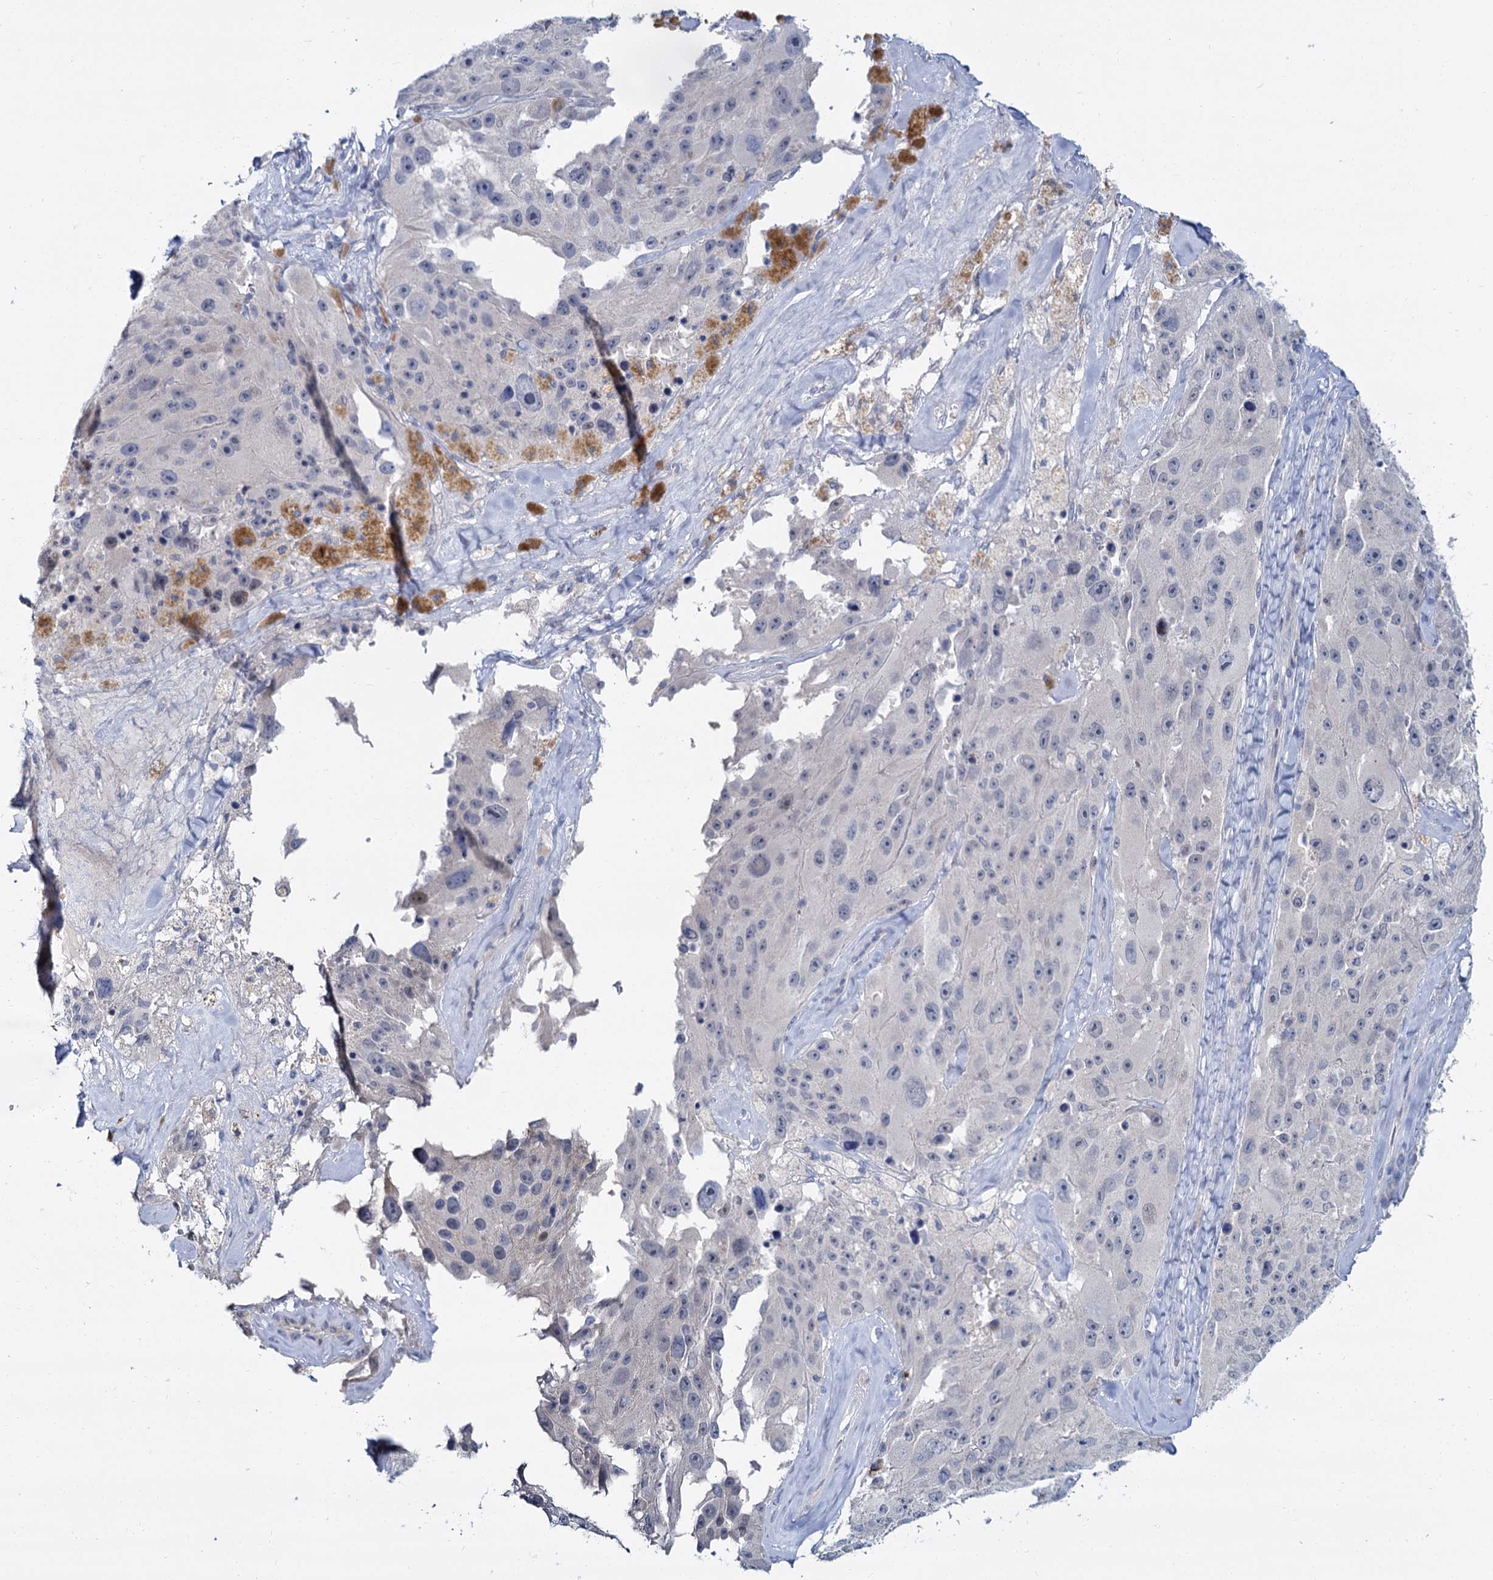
{"staining": {"intensity": "negative", "quantity": "none", "location": "none"}, "tissue": "melanoma", "cell_type": "Tumor cells", "image_type": "cancer", "snomed": [{"axis": "morphology", "description": "Malignant melanoma, Metastatic site"}, {"axis": "topography", "description": "Lymph node"}], "caption": "Human melanoma stained for a protein using IHC demonstrates no expression in tumor cells.", "gene": "ACRBP", "patient": {"sex": "male", "age": 62}}